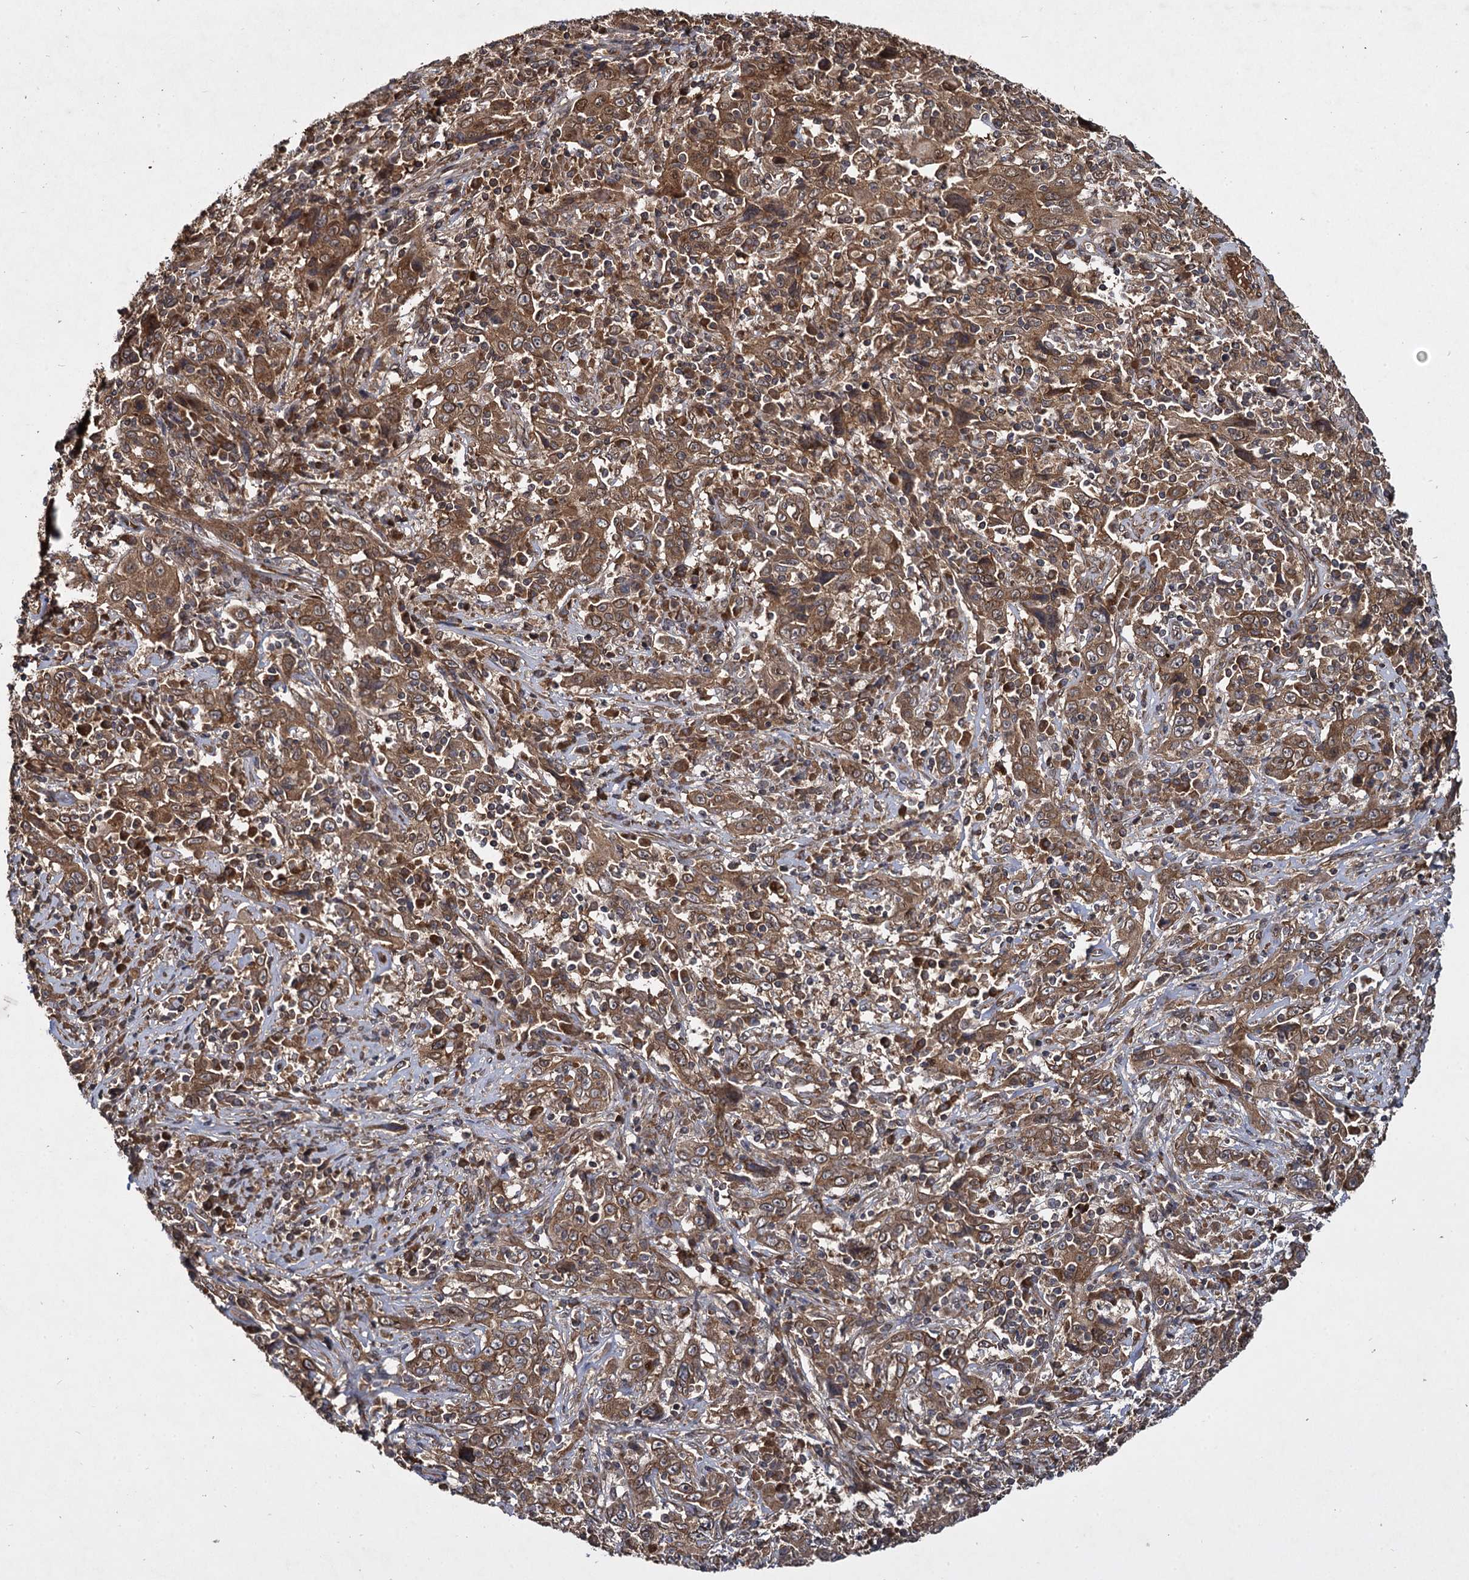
{"staining": {"intensity": "moderate", "quantity": ">75%", "location": "cytoplasmic/membranous"}, "tissue": "cervical cancer", "cell_type": "Tumor cells", "image_type": "cancer", "snomed": [{"axis": "morphology", "description": "Squamous cell carcinoma, NOS"}, {"axis": "topography", "description": "Cervix"}], "caption": "Cervical cancer stained with IHC demonstrates moderate cytoplasmic/membranous staining in about >75% of tumor cells.", "gene": "DCP1B", "patient": {"sex": "female", "age": 46}}